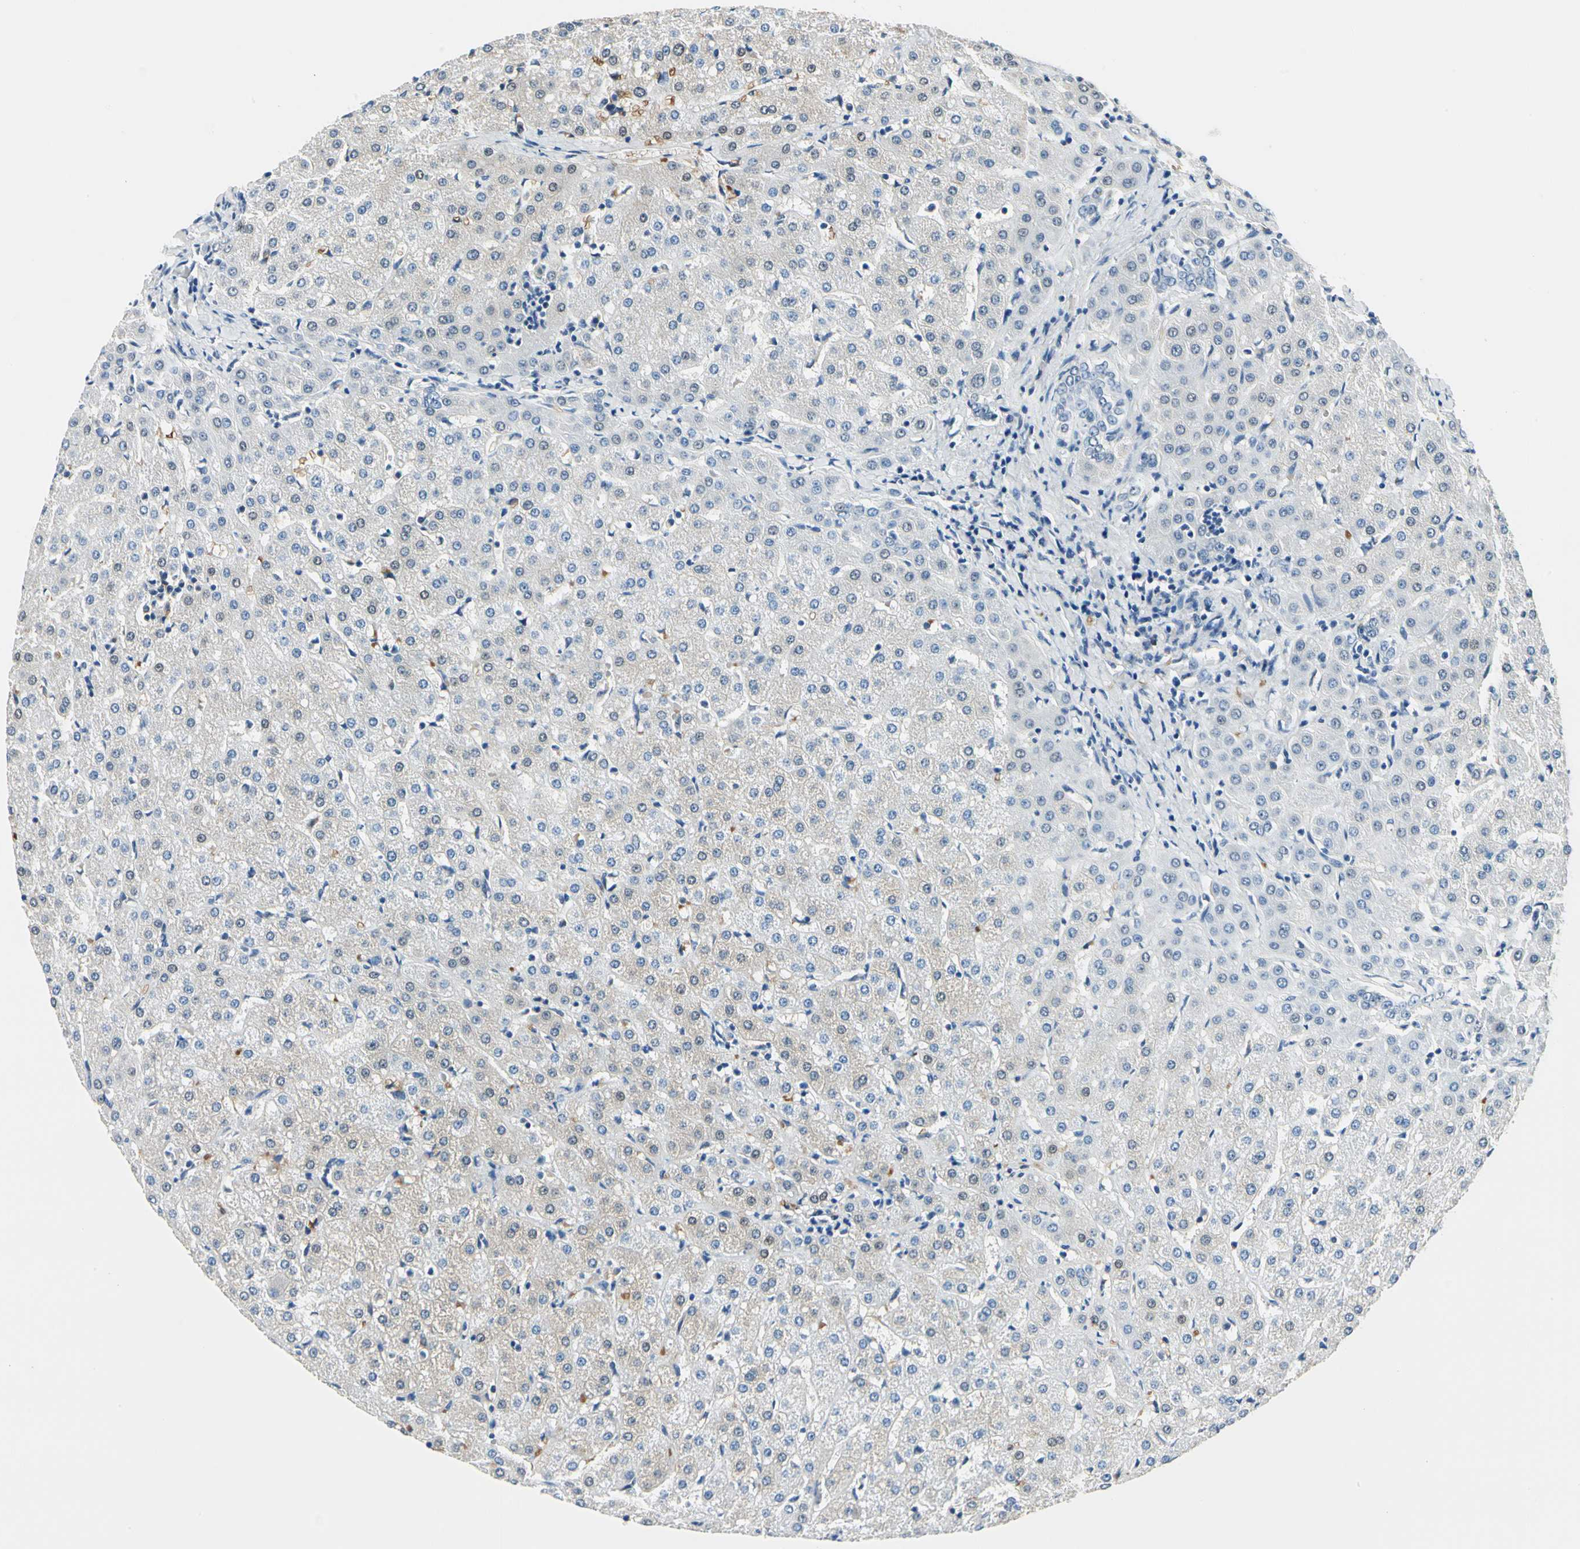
{"staining": {"intensity": "negative", "quantity": "none", "location": "none"}, "tissue": "liver", "cell_type": "Cholangiocytes", "image_type": "normal", "snomed": [{"axis": "morphology", "description": "Normal tissue, NOS"}, {"axis": "topography", "description": "Liver"}], "caption": "High power microscopy image of an immunohistochemistry photomicrograph of unremarkable liver, revealing no significant positivity in cholangiocytes. (DAB (3,3'-diaminobenzidine) immunohistochemistry, high magnification).", "gene": "CA1", "patient": {"sex": "female", "age": 27}}